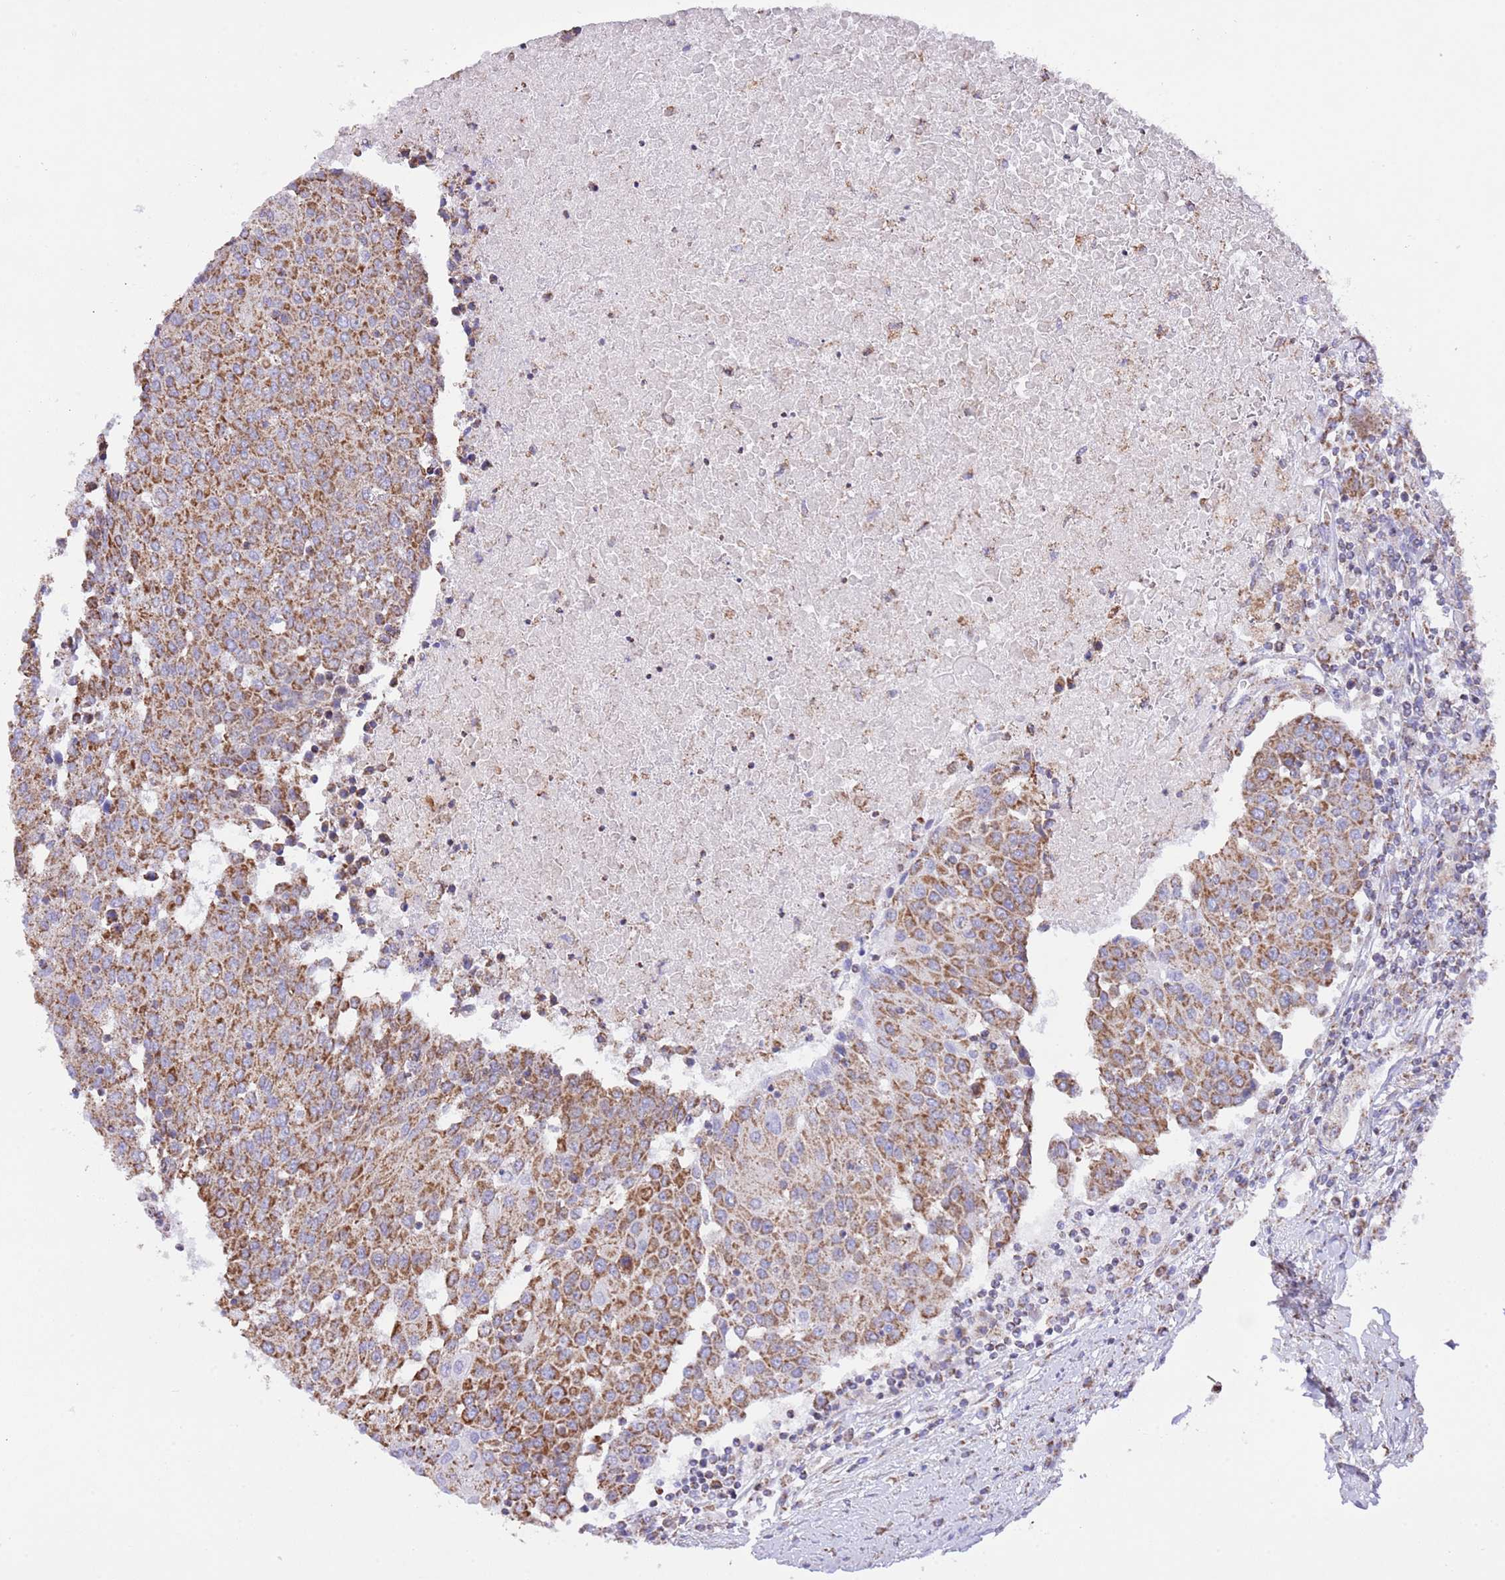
{"staining": {"intensity": "moderate", "quantity": ">75%", "location": "cytoplasmic/membranous"}, "tissue": "urothelial cancer", "cell_type": "Tumor cells", "image_type": "cancer", "snomed": [{"axis": "morphology", "description": "Urothelial carcinoma, High grade"}, {"axis": "topography", "description": "Urinary bladder"}], "caption": "There is medium levels of moderate cytoplasmic/membranous staining in tumor cells of high-grade urothelial carcinoma, as demonstrated by immunohistochemical staining (brown color).", "gene": "TEKTIP1", "patient": {"sex": "female", "age": 85}}